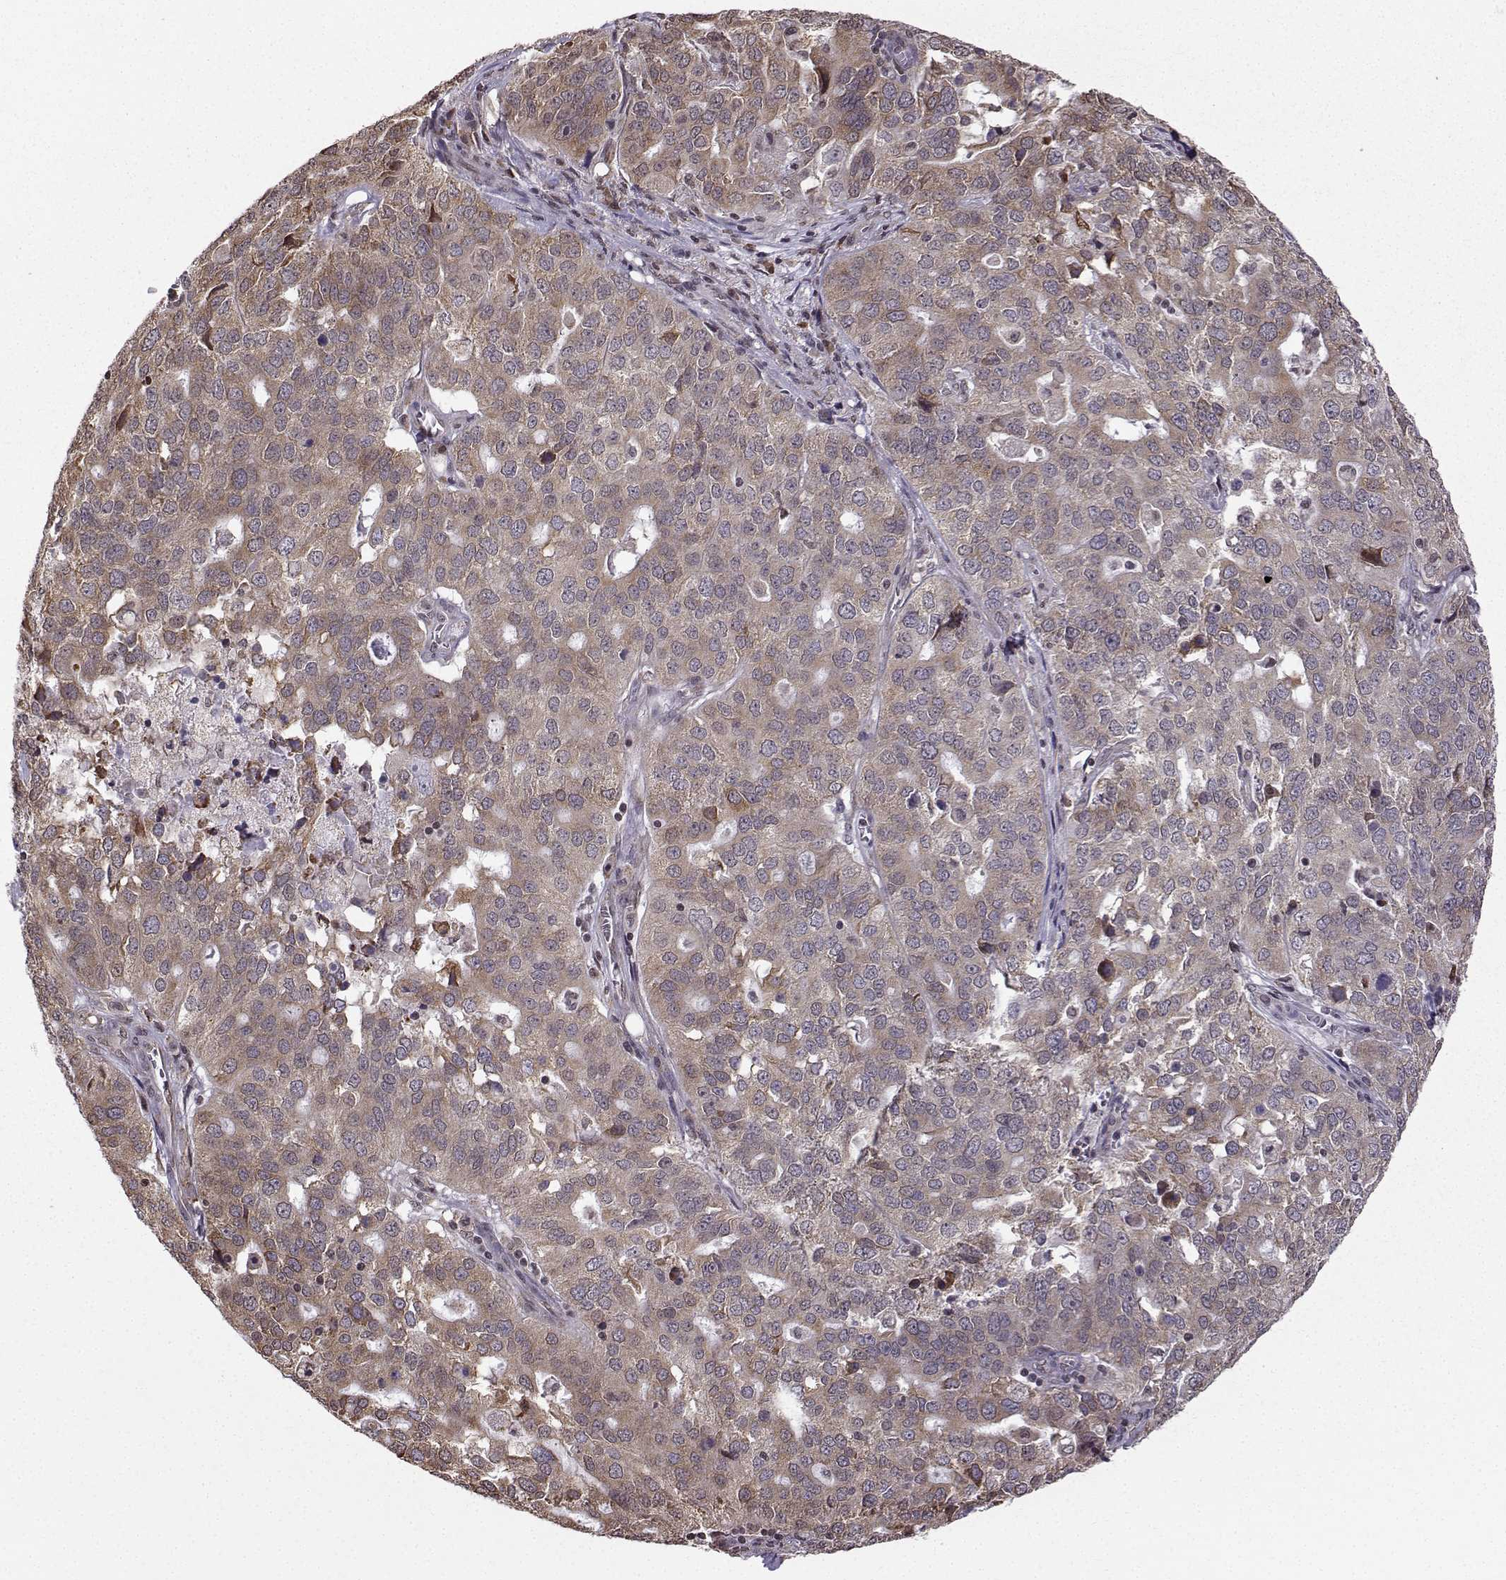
{"staining": {"intensity": "weak", "quantity": "25%-75%", "location": "cytoplasmic/membranous"}, "tissue": "ovarian cancer", "cell_type": "Tumor cells", "image_type": "cancer", "snomed": [{"axis": "morphology", "description": "Carcinoma, endometroid"}, {"axis": "topography", "description": "Soft tissue"}, {"axis": "topography", "description": "Ovary"}], "caption": "Endometroid carcinoma (ovarian) stained with immunohistochemistry (IHC) exhibits weak cytoplasmic/membranous staining in about 25%-75% of tumor cells. (DAB IHC with brightfield microscopy, high magnification).", "gene": "EZH1", "patient": {"sex": "female", "age": 52}}